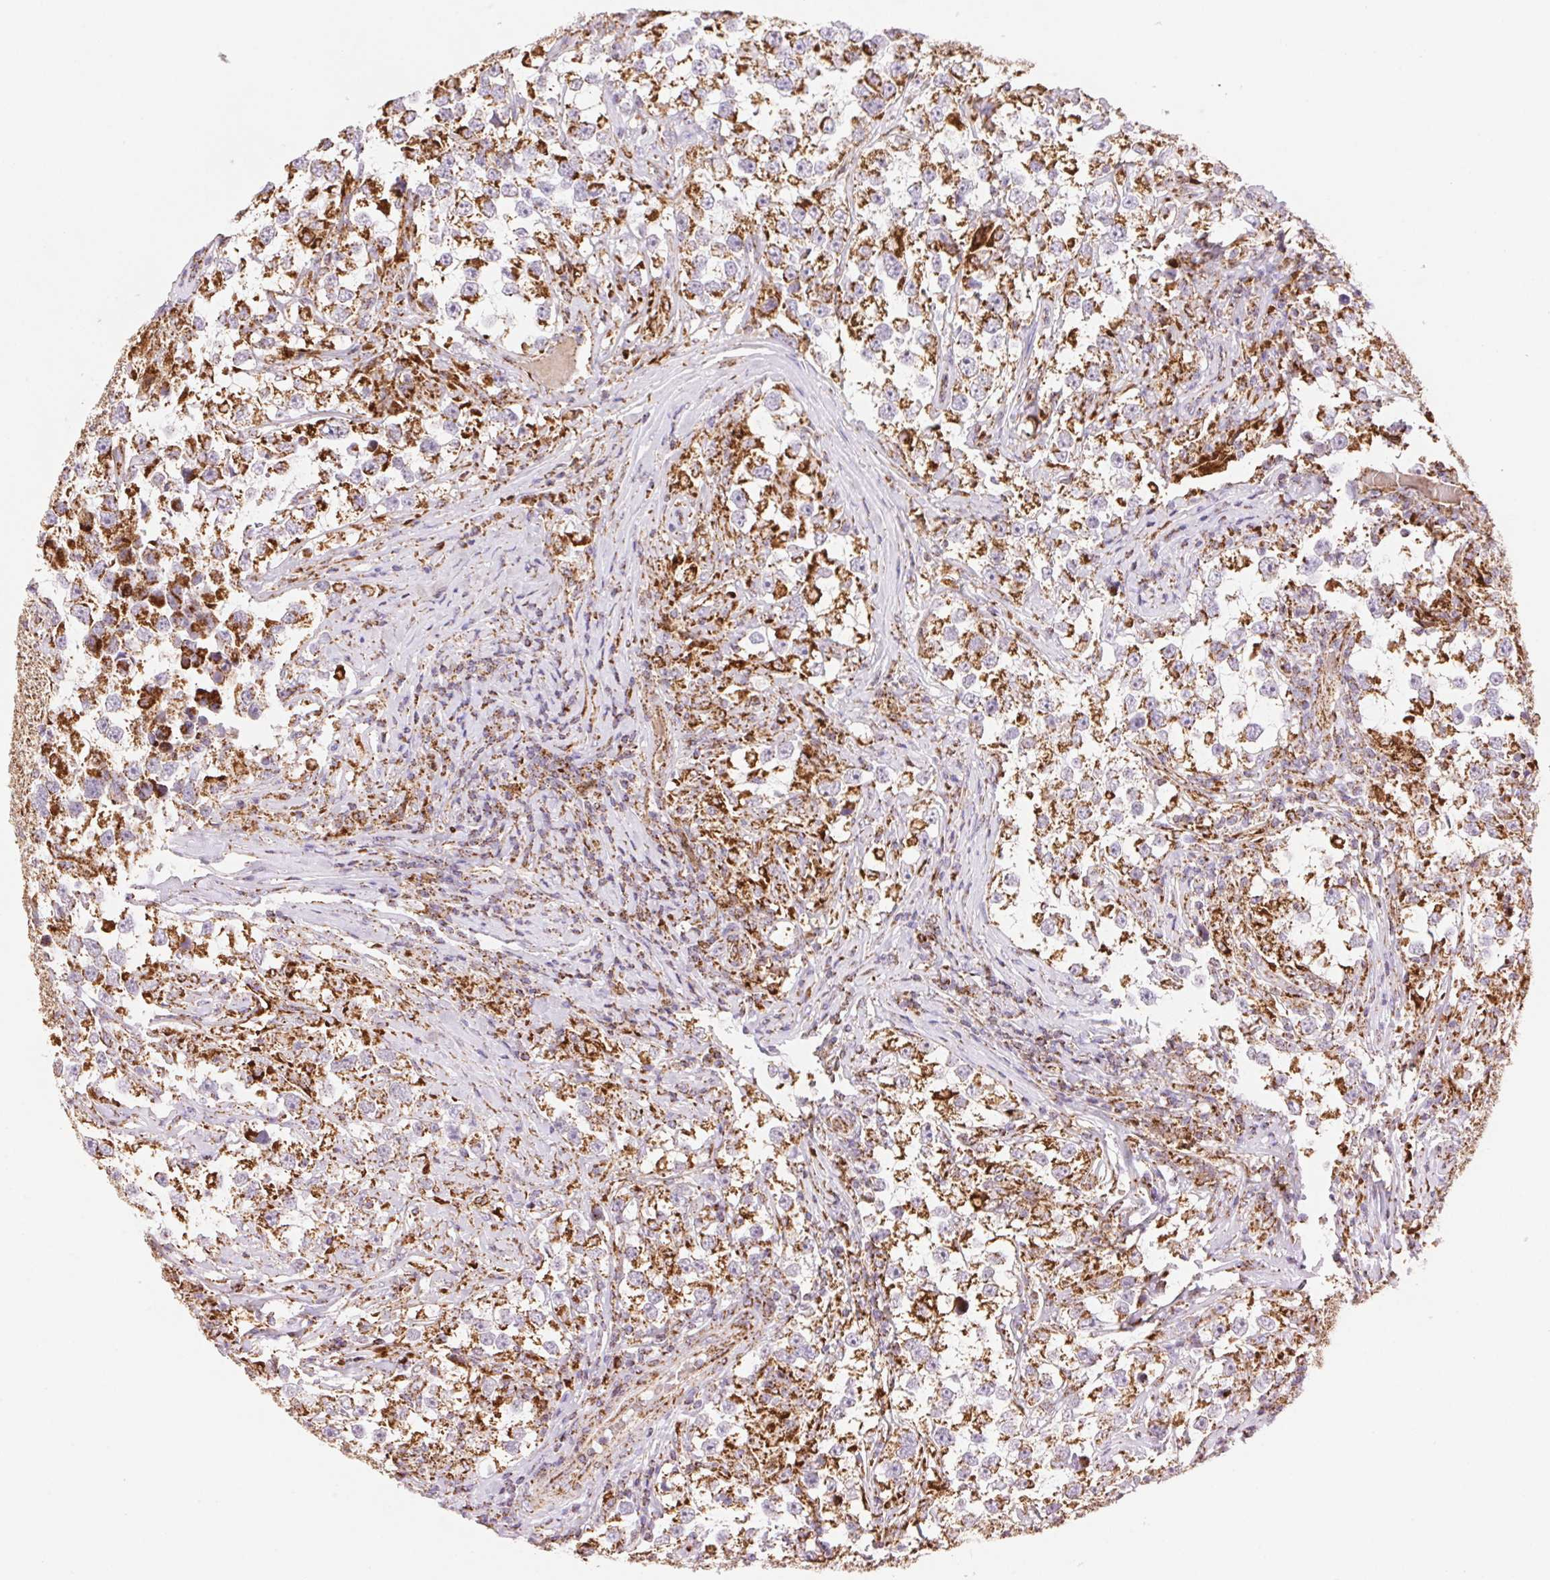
{"staining": {"intensity": "strong", "quantity": ">75%", "location": "cytoplasmic/membranous"}, "tissue": "testis cancer", "cell_type": "Tumor cells", "image_type": "cancer", "snomed": [{"axis": "morphology", "description": "Seminoma, NOS"}, {"axis": "topography", "description": "Testis"}], "caption": "This is a micrograph of immunohistochemistry (IHC) staining of testis cancer, which shows strong expression in the cytoplasmic/membranous of tumor cells.", "gene": "NIPSNAP2", "patient": {"sex": "male", "age": 46}}